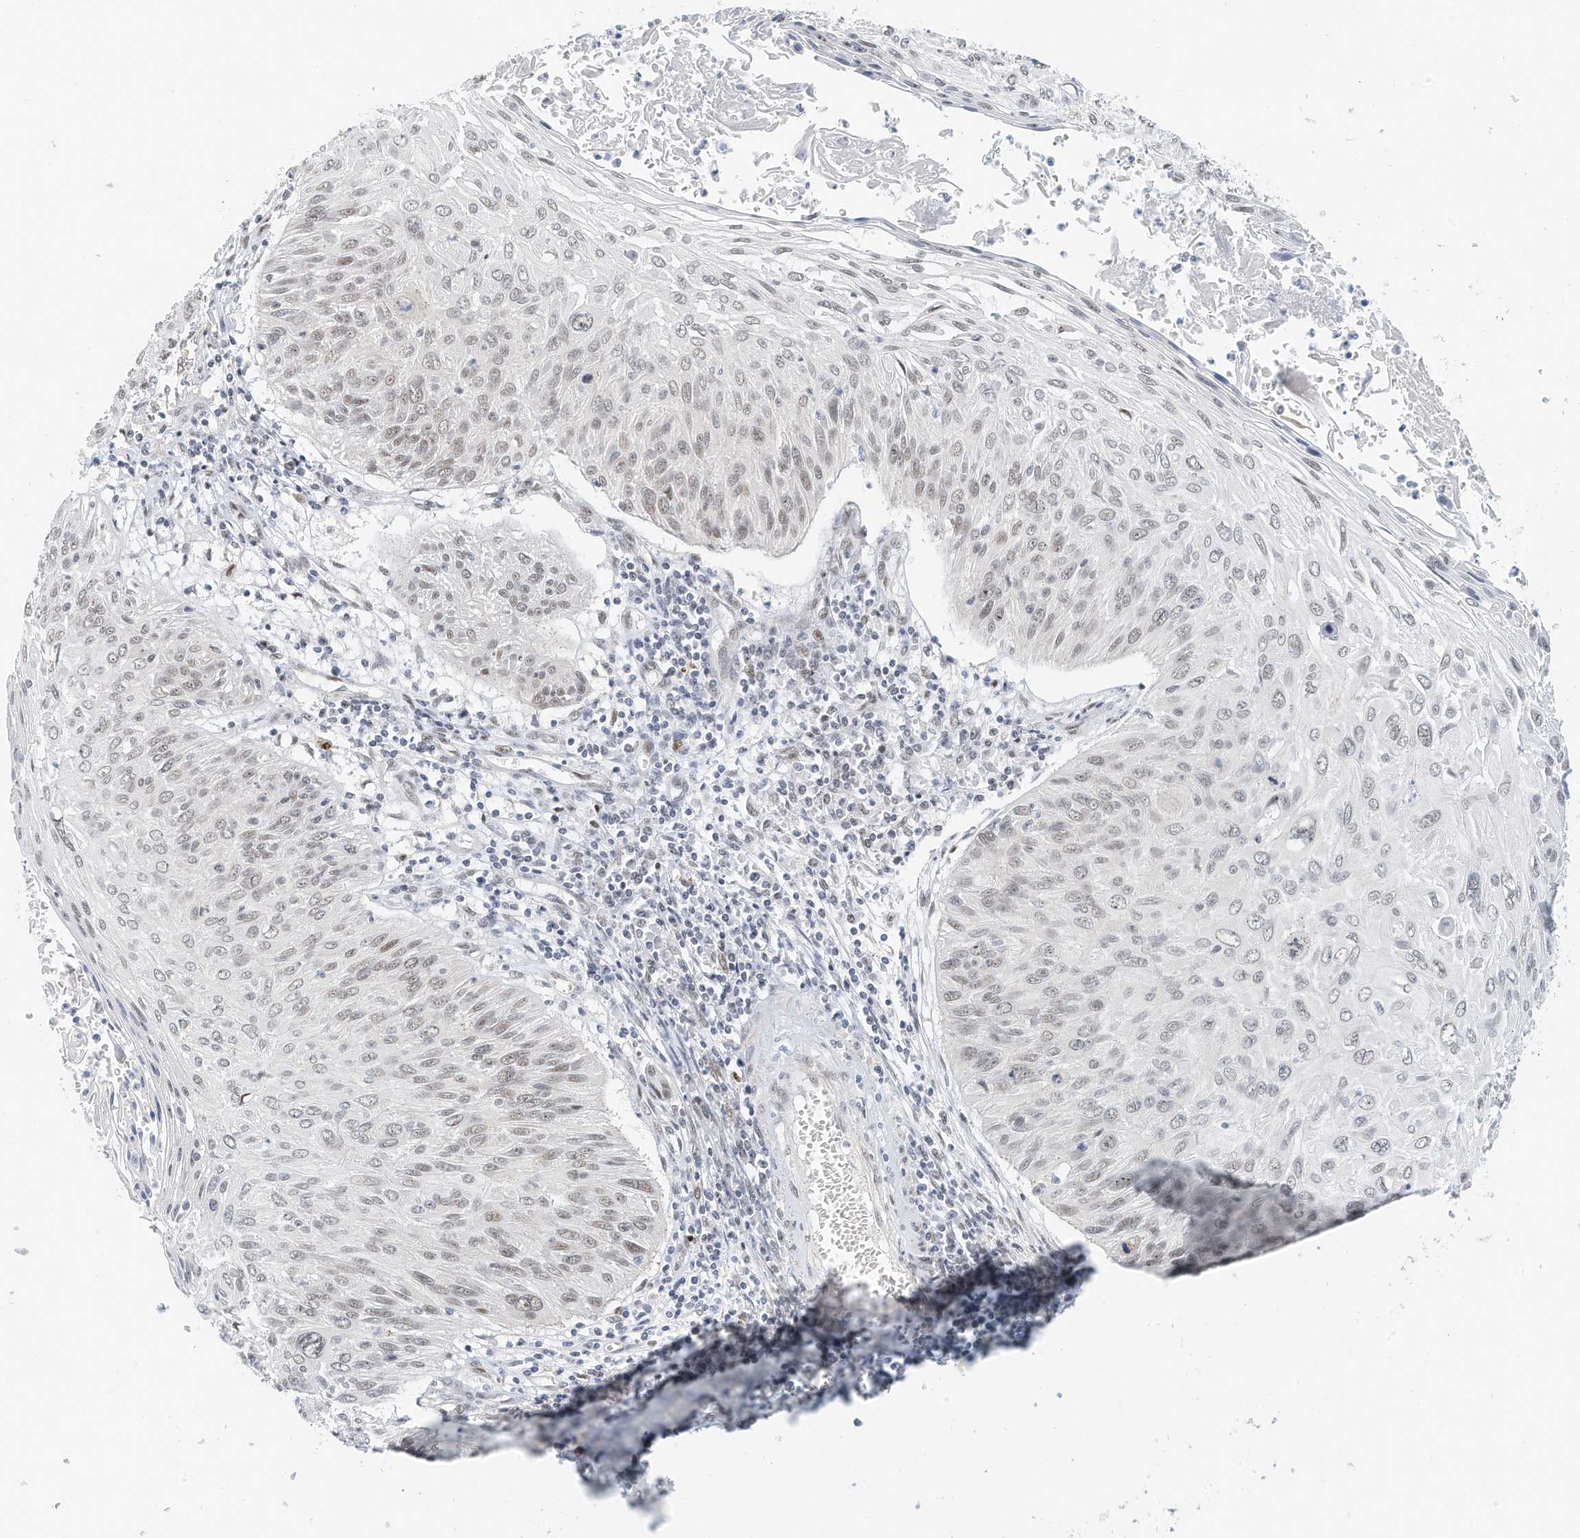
{"staining": {"intensity": "negative", "quantity": "none", "location": "none"}, "tissue": "cervical cancer", "cell_type": "Tumor cells", "image_type": "cancer", "snomed": [{"axis": "morphology", "description": "Squamous cell carcinoma, NOS"}, {"axis": "topography", "description": "Cervix"}], "caption": "Cervical squamous cell carcinoma was stained to show a protein in brown. There is no significant positivity in tumor cells. (Brightfield microscopy of DAB (3,3'-diaminobenzidine) immunohistochemistry (IHC) at high magnification).", "gene": "ARHGAP28", "patient": {"sex": "female", "age": 51}}